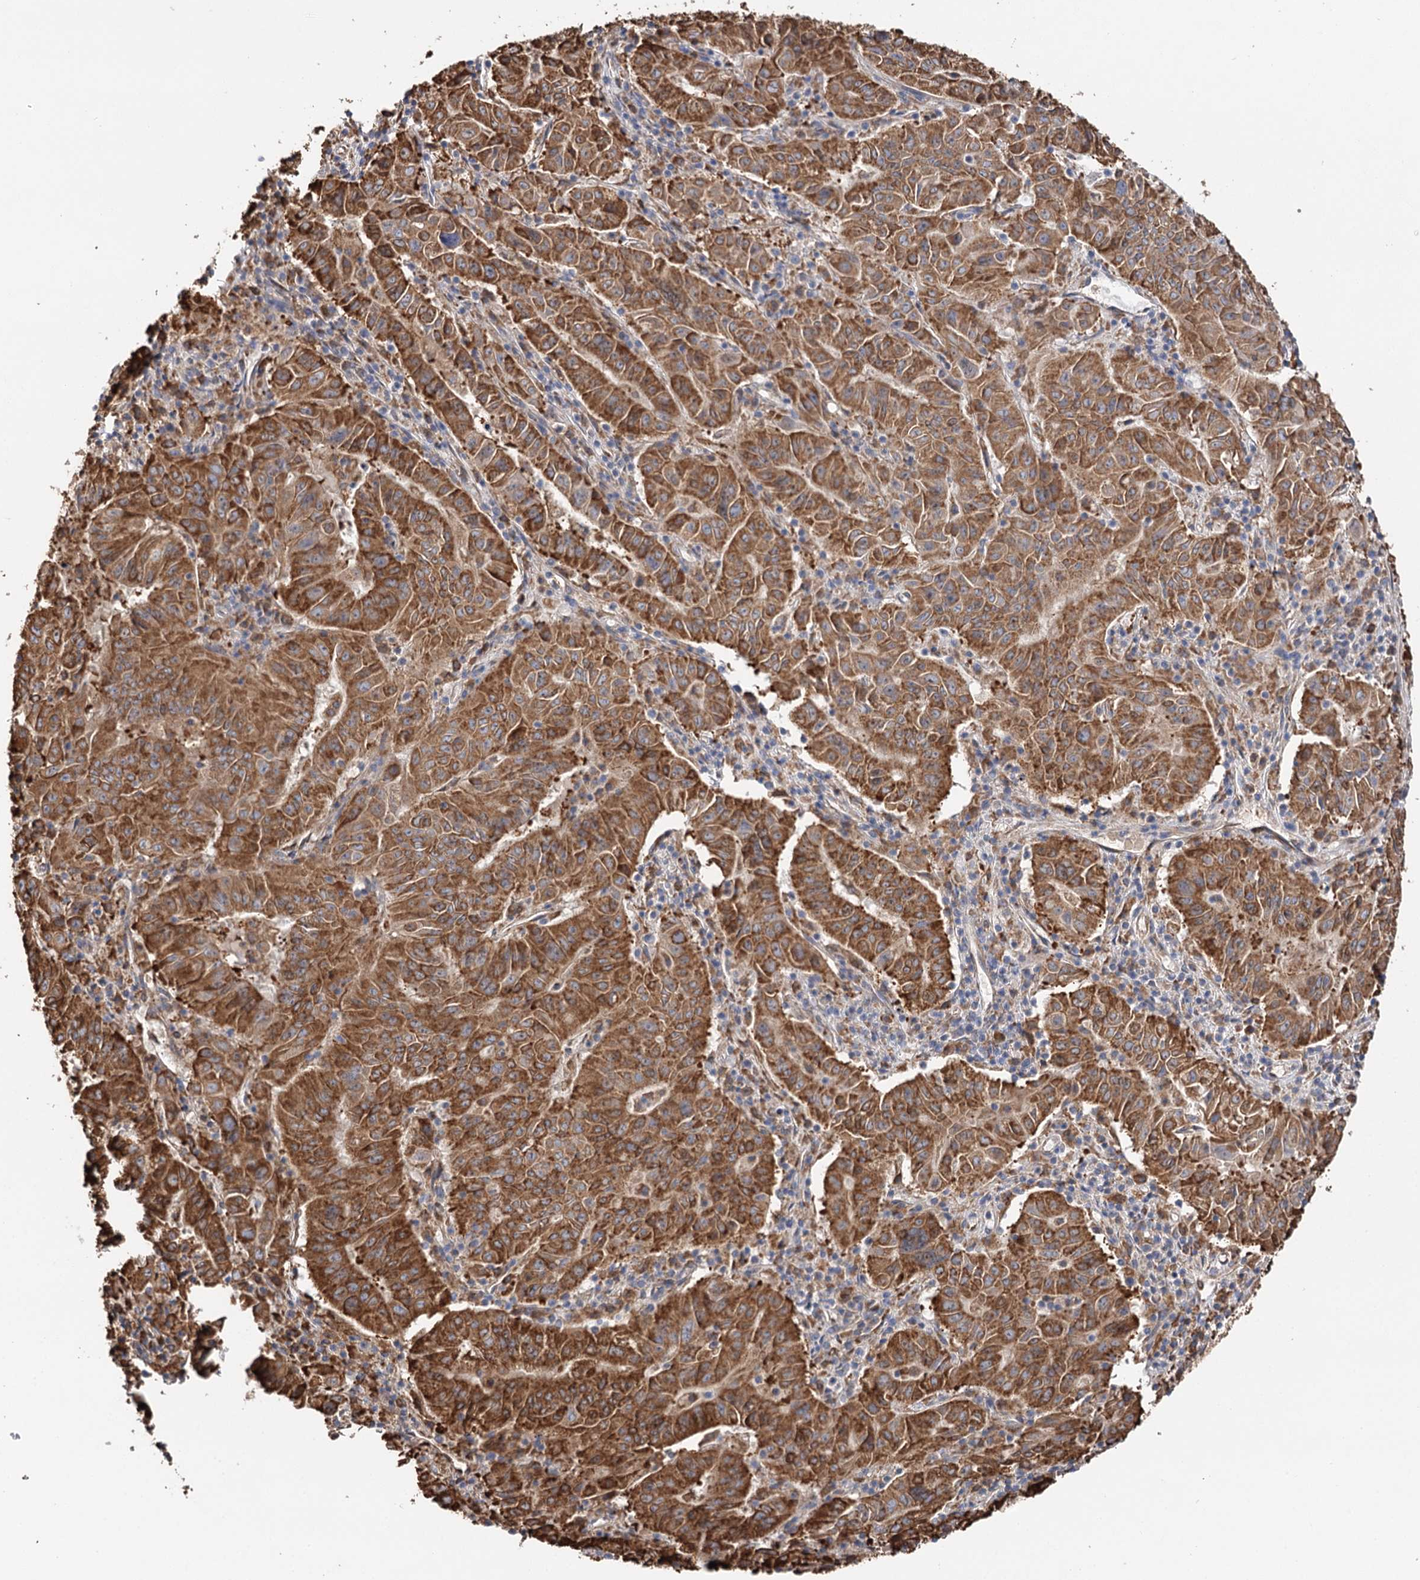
{"staining": {"intensity": "strong", "quantity": ">75%", "location": "cytoplasmic/membranous"}, "tissue": "pancreatic cancer", "cell_type": "Tumor cells", "image_type": "cancer", "snomed": [{"axis": "morphology", "description": "Adenocarcinoma, NOS"}, {"axis": "topography", "description": "Pancreas"}], "caption": "Human pancreatic adenocarcinoma stained with a protein marker demonstrates strong staining in tumor cells.", "gene": "VEGFA", "patient": {"sex": "male", "age": 63}}